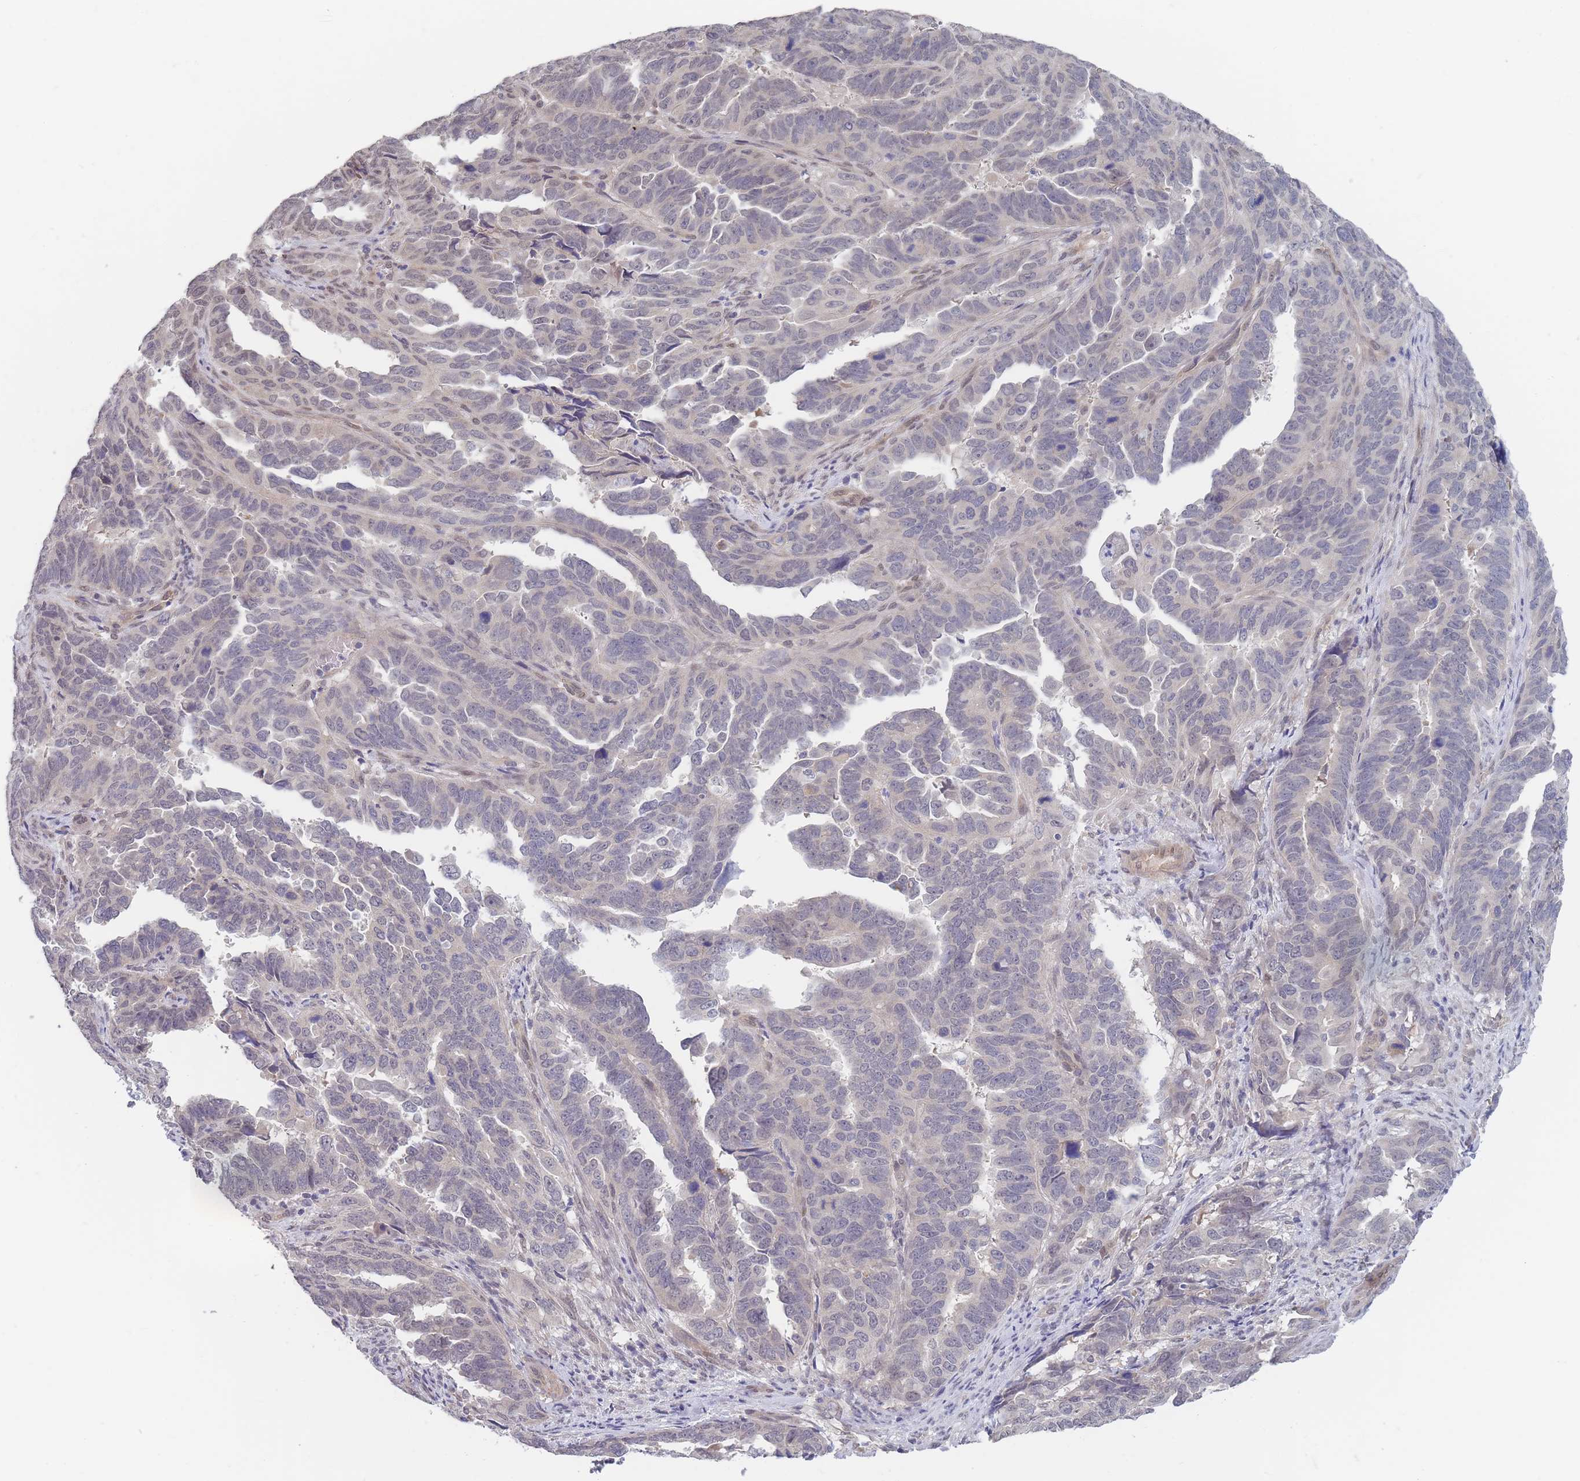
{"staining": {"intensity": "negative", "quantity": "none", "location": "none"}, "tissue": "endometrial cancer", "cell_type": "Tumor cells", "image_type": "cancer", "snomed": [{"axis": "morphology", "description": "Adenocarcinoma, NOS"}, {"axis": "topography", "description": "Endometrium"}], "caption": "There is no significant staining in tumor cells of endometrial cancer. Brightfield microscopy of immunohistochemistry (IHC) stained with DAB (brown) and hematoxylin (blue), captured at high magnification.", "gene": "ANKRD10", "patient": {"sex": "female", "age": 65}}